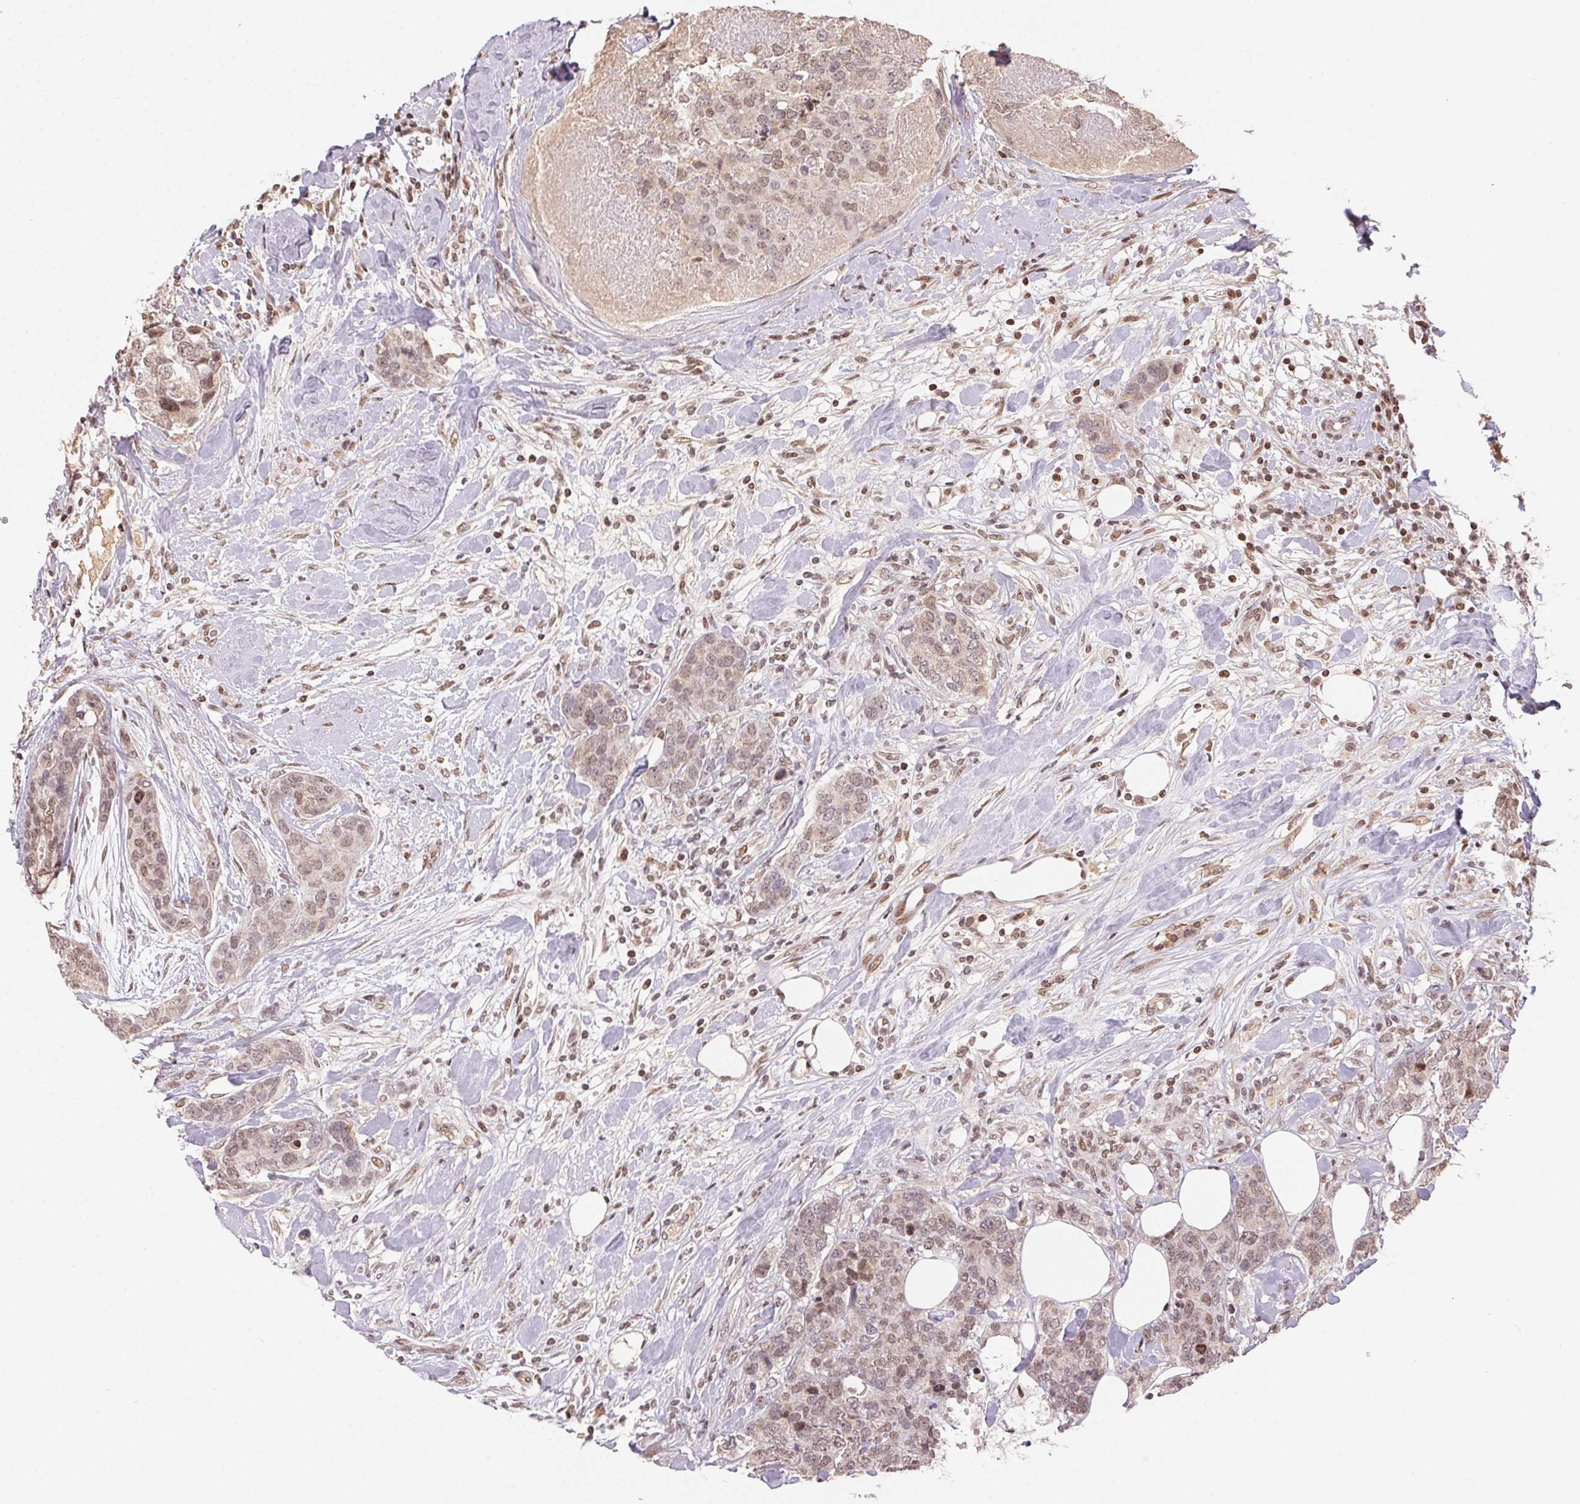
{"staining": {"intensity": "weak", "quantity": ">75%", "location": "nuclear"}, "tissue": "breast cancer", "cell_type": "Tumor cells", "image_type": "cancer", "snomed": [{"axis": "morphology", "description": "Lobular carcinoma"}, {"axis": "topography", "description": "Breast"}], "caption": "About >75% of tumor cells in lobular carcinoma (breast) demonstrate weak nuclear protein positivity as visualized by brown immunohistochemical staining.", "gene": "MAPKAPK2", "patient": {"sex": "female", "age": 59}}